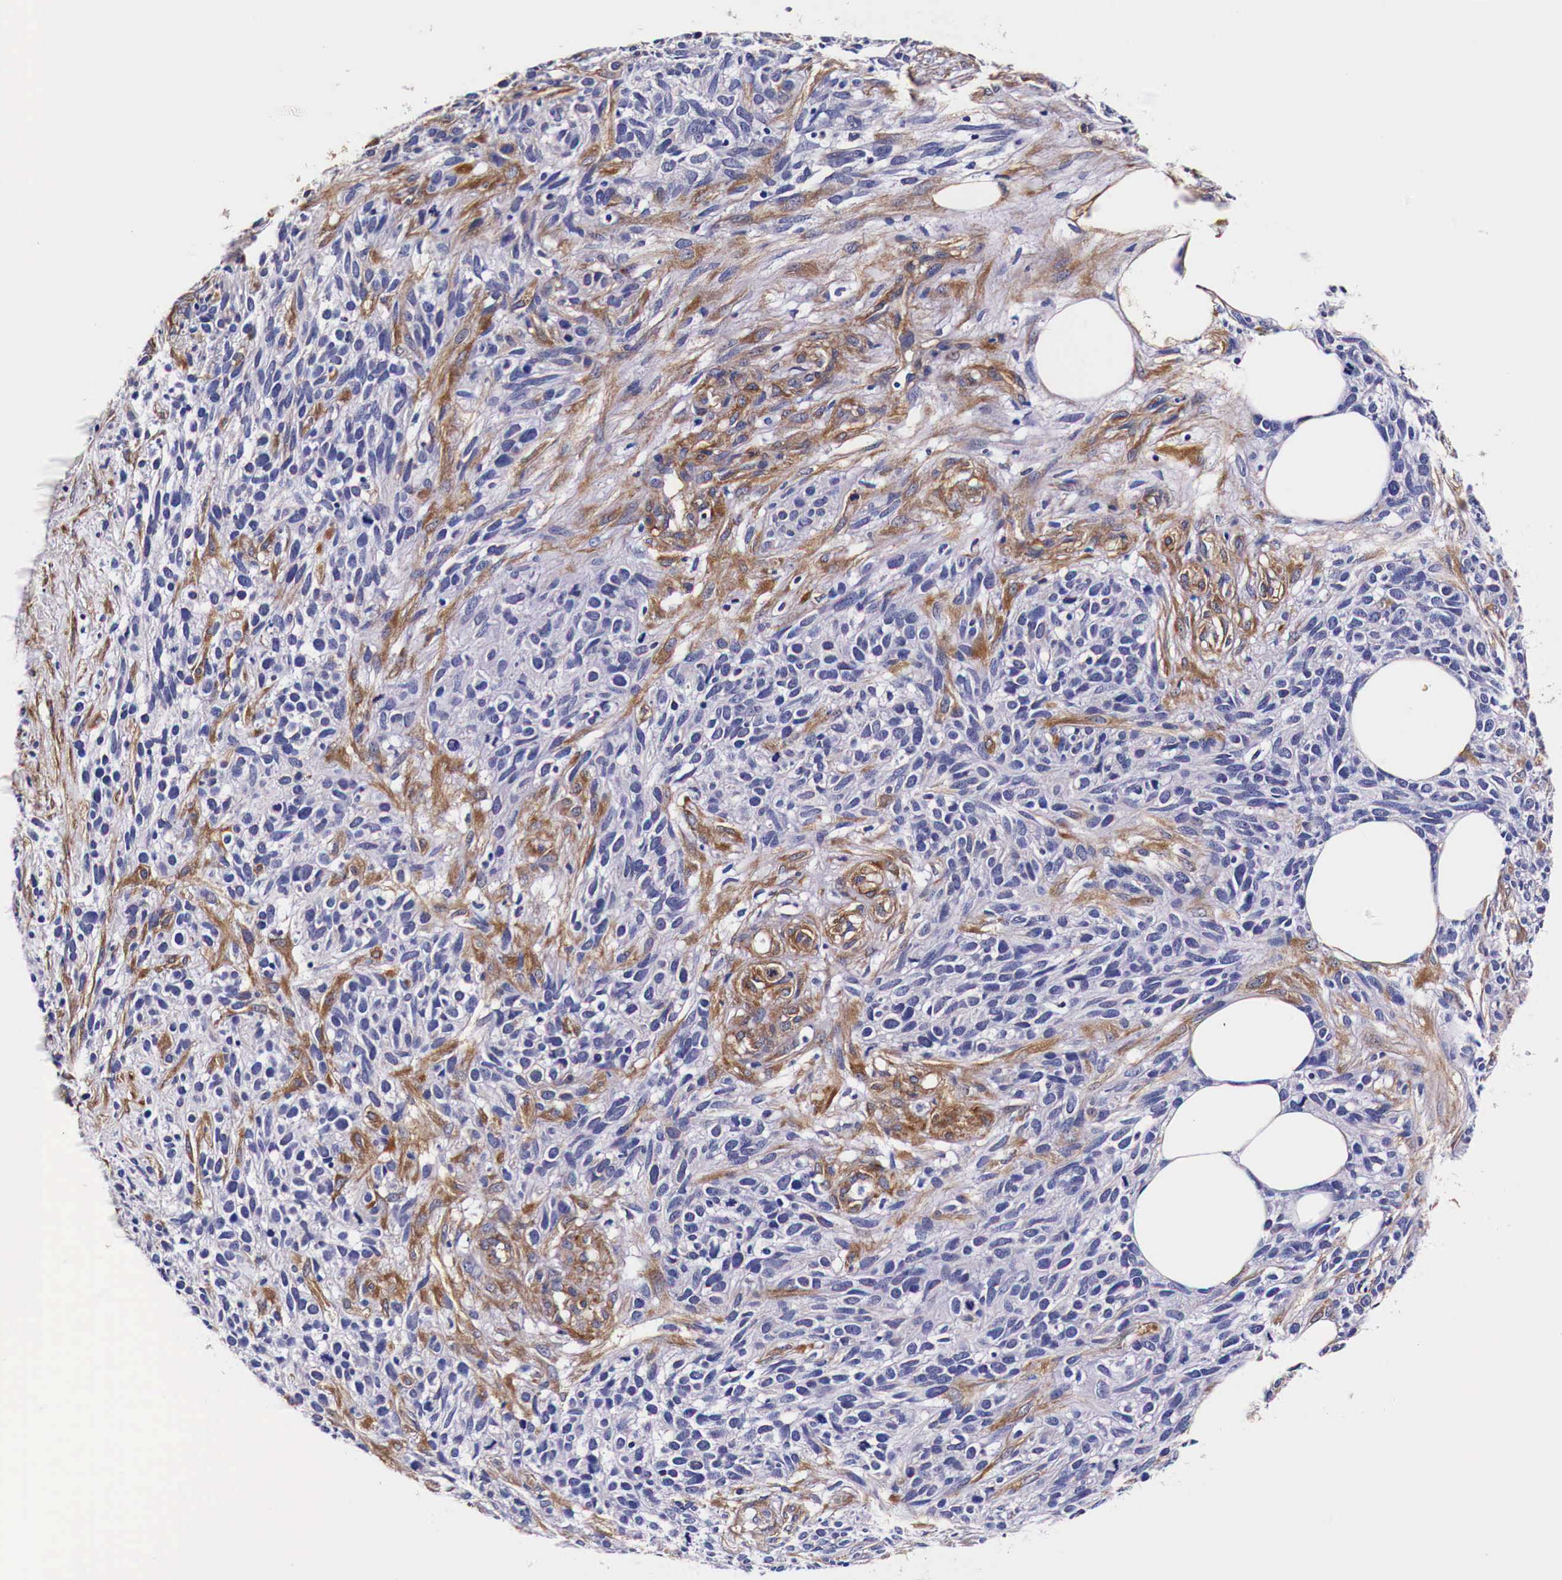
{"staining": {"intensity": "weak", "quantity": "25%-75%", "location": "cytoplasmic/membranous"}, "tissue": "melanoma", "cell_type": "Tumor cells", "image_type": "cancer", "snomed": [{"axis": "morphology", "description": "Malignant melanoma, NOS"}, {"axis": "topography", "description": "Skin"}], "caption": "High-power microscopy captured an immunohistochemistry (IHC) micrograph of melanoma, revealing weak cytoplasmic/membranous expression in approximately 25%-75% of tumor cells. The staining is performed using DAB brown chromogen to label protein expression. The nuclei are counter-stained blue using hematoxylin.", "gene": "HSPB1", "patient": {"sex": "female", "age": 85}}